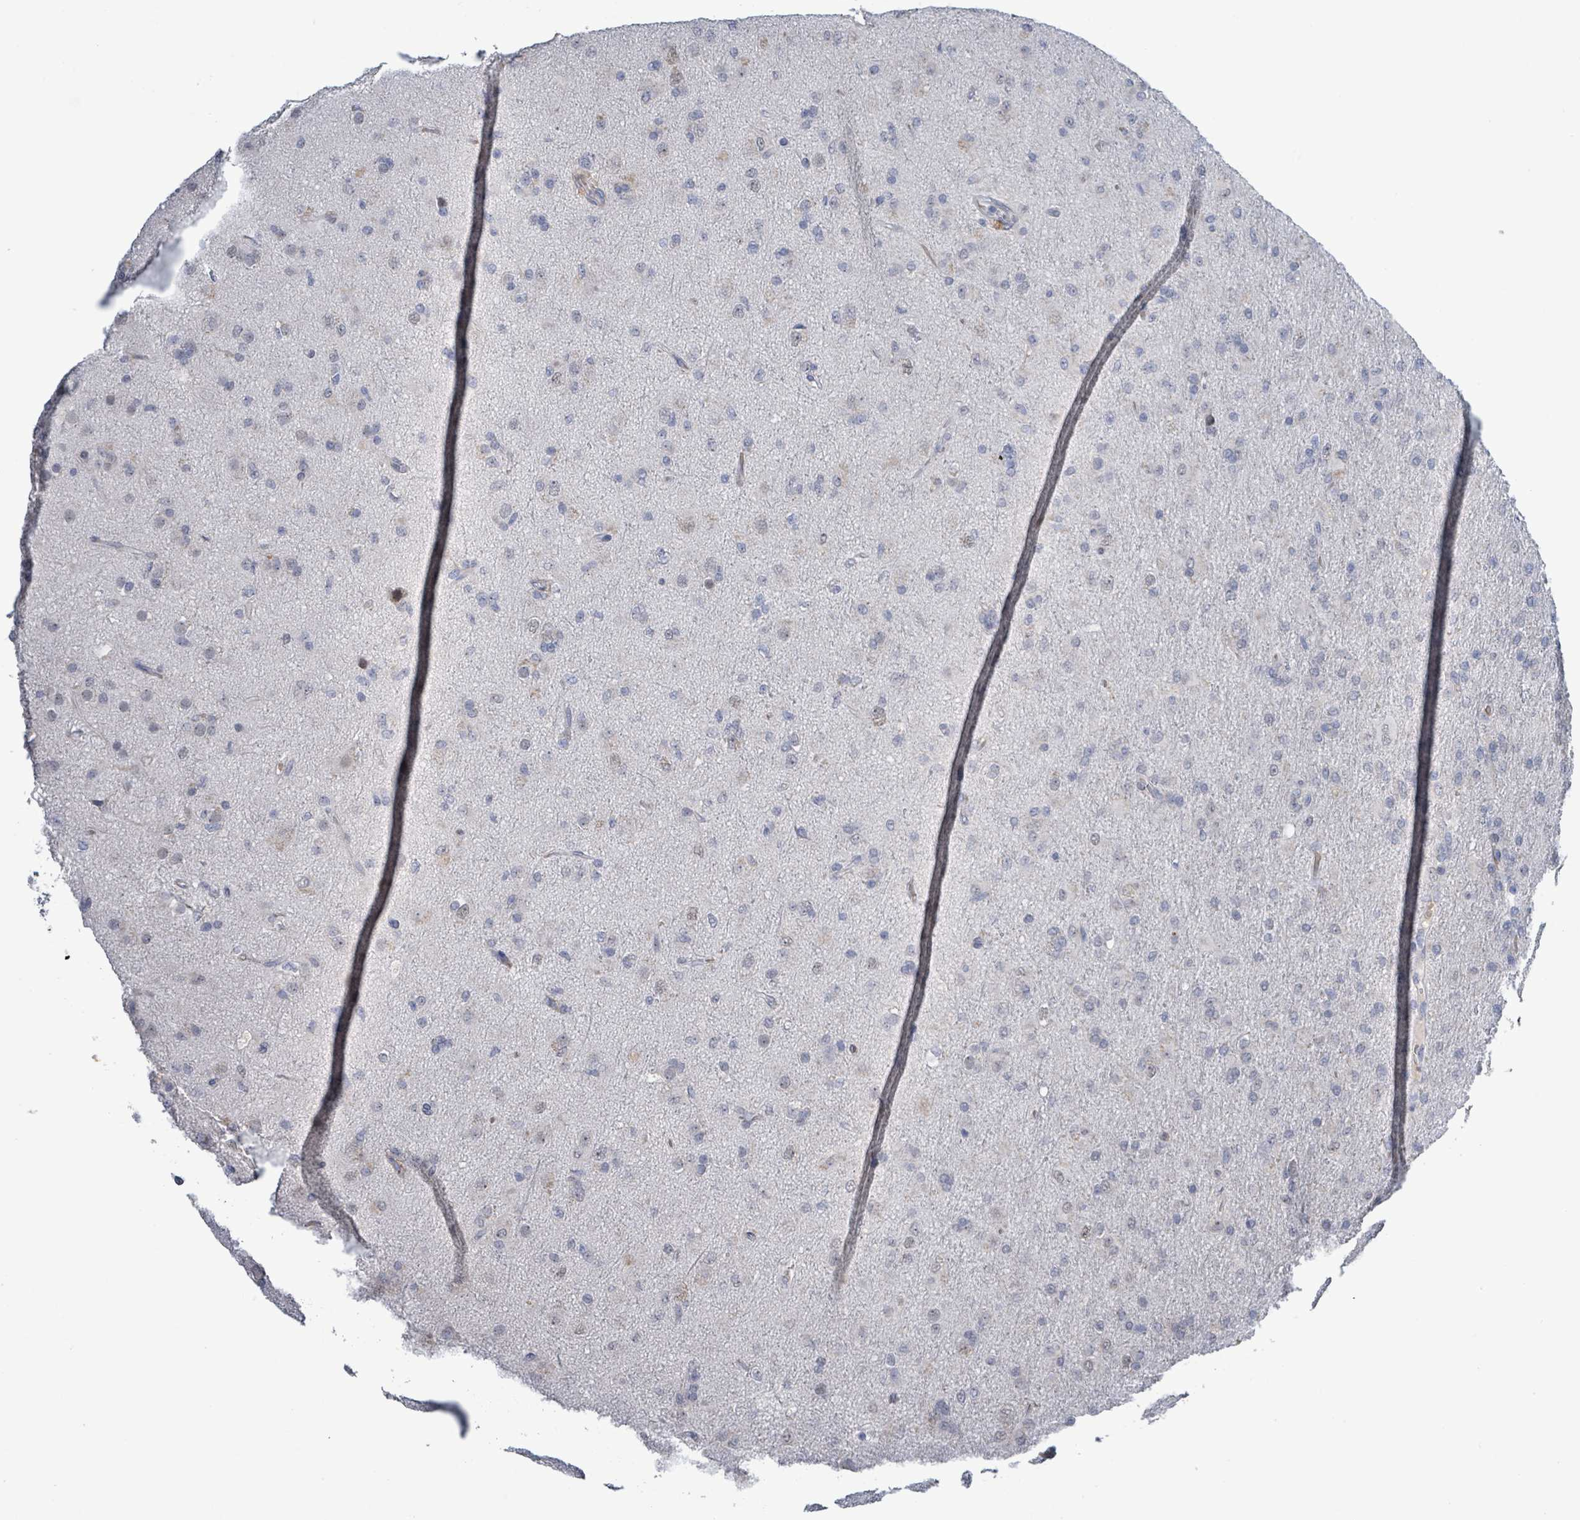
{"staining": {"intensity": "negative", "quantity": "none", "location": "none"}, "tissue": "glioma", "cell_type": "Tumor cells", "image_type": "cancer", "snomed": [{"axis": "morphology", "description": "Glioma, malignant, Low grade"}, {"axis": "topography", "description": "Brain"}], "caption": "IHC micrograph of neoplastic tissue: human glioma stained with DAB (3,3'-diaminobenzidine) displays no significant protein staining in tumor cells.", "gene": "SEBOX", "patient": {"sex": "male", "age": 65}}